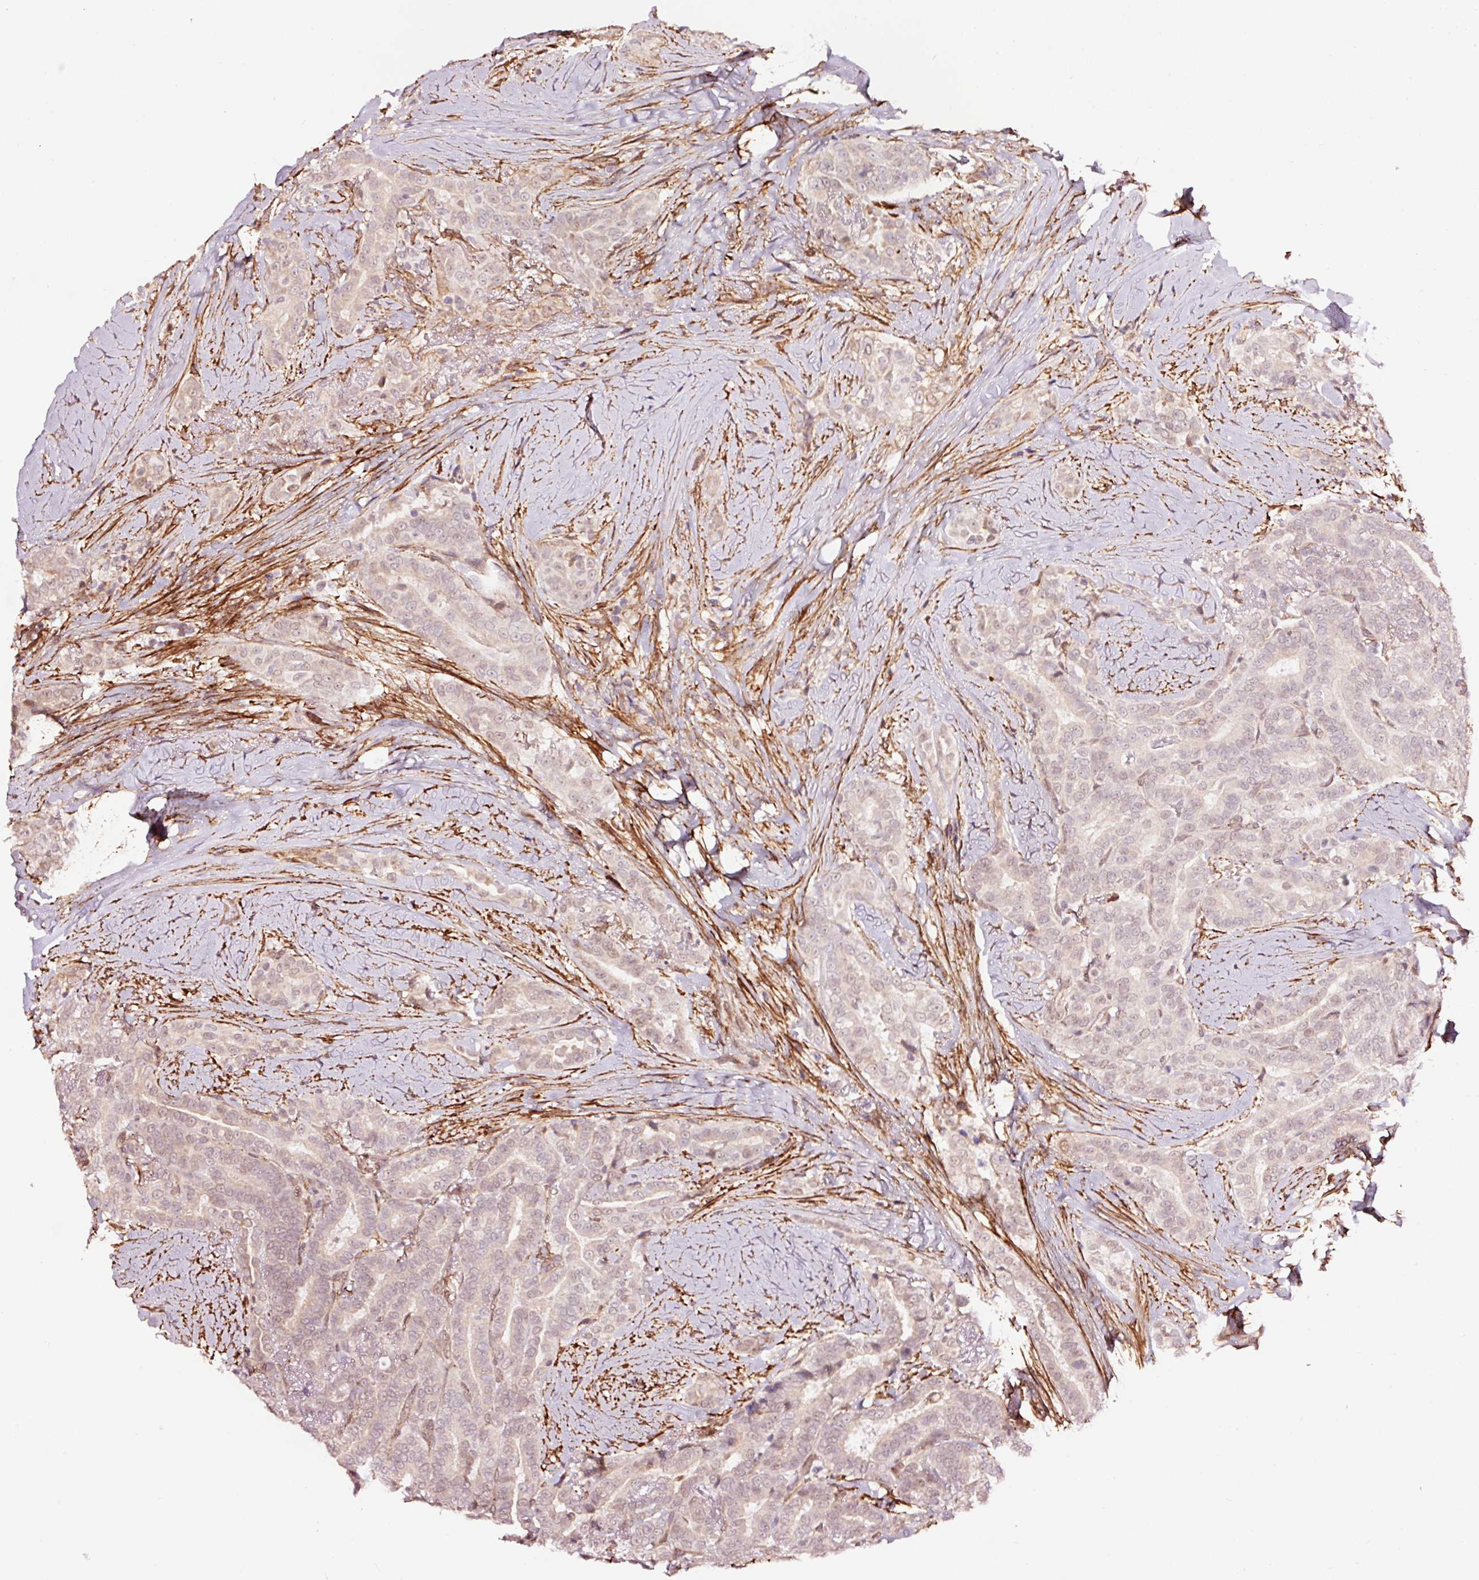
{"staining": {"intensity": "negative", "quantity": "none", "location": "none"}, "tissue": "thyroid cancer", "cell_type": "Tumor cells", "image_type": "cancer", "snomed": [{"axis": "morphology", "description": "Papillary adenocarcinoma, NOS"}, {"axis": "topography", "description": "Thyroid gland"}], "caption": "The photomicrograph exhibits no staining of tumor cells in thyroid cancer.", "gene": "TPM1", "patient": {"sex": "male", "age": 61}}